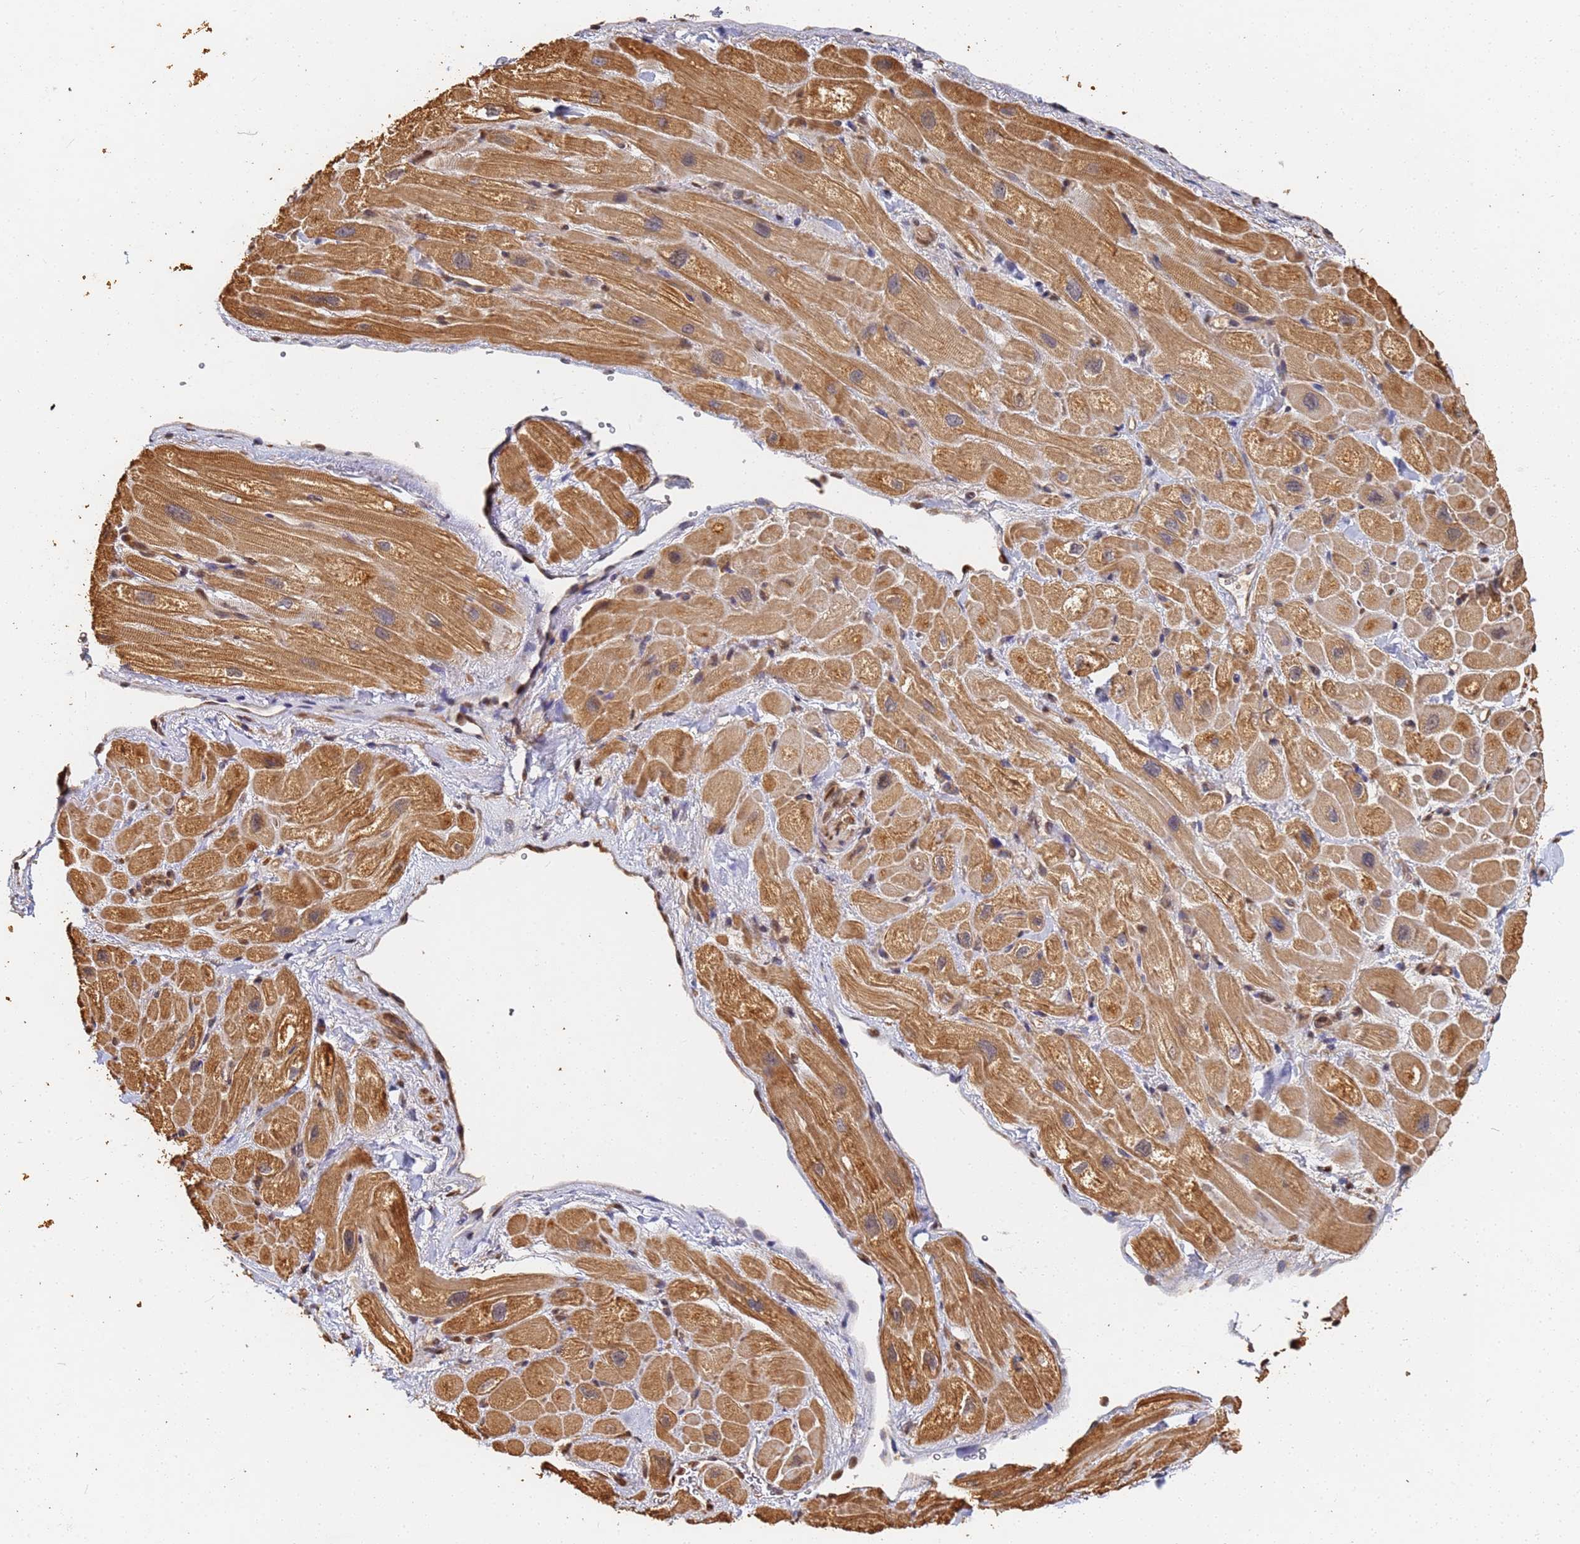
{"staining": {"intensity": "moderate", "quantity": "25%-75%", "location": "cytoplasmic/membranous"}, "tissue": "heart muscle", "cell_type": "Cardiomyocytes", "image_type": "normal", "snomed": [{"axis": "morphology", "description": "Normal tissue, NOS"}, {"axis": "topography", "description": "Heart"}], "caption": "This is a photomicrograph of immunohistochemistry staining of normal heart muscle, which shows moderate expression in the cytoplasmic/membranous of cardiomyocytes.", "gene": "JAK2", "patient": {"sex": "male", "age": 65}}